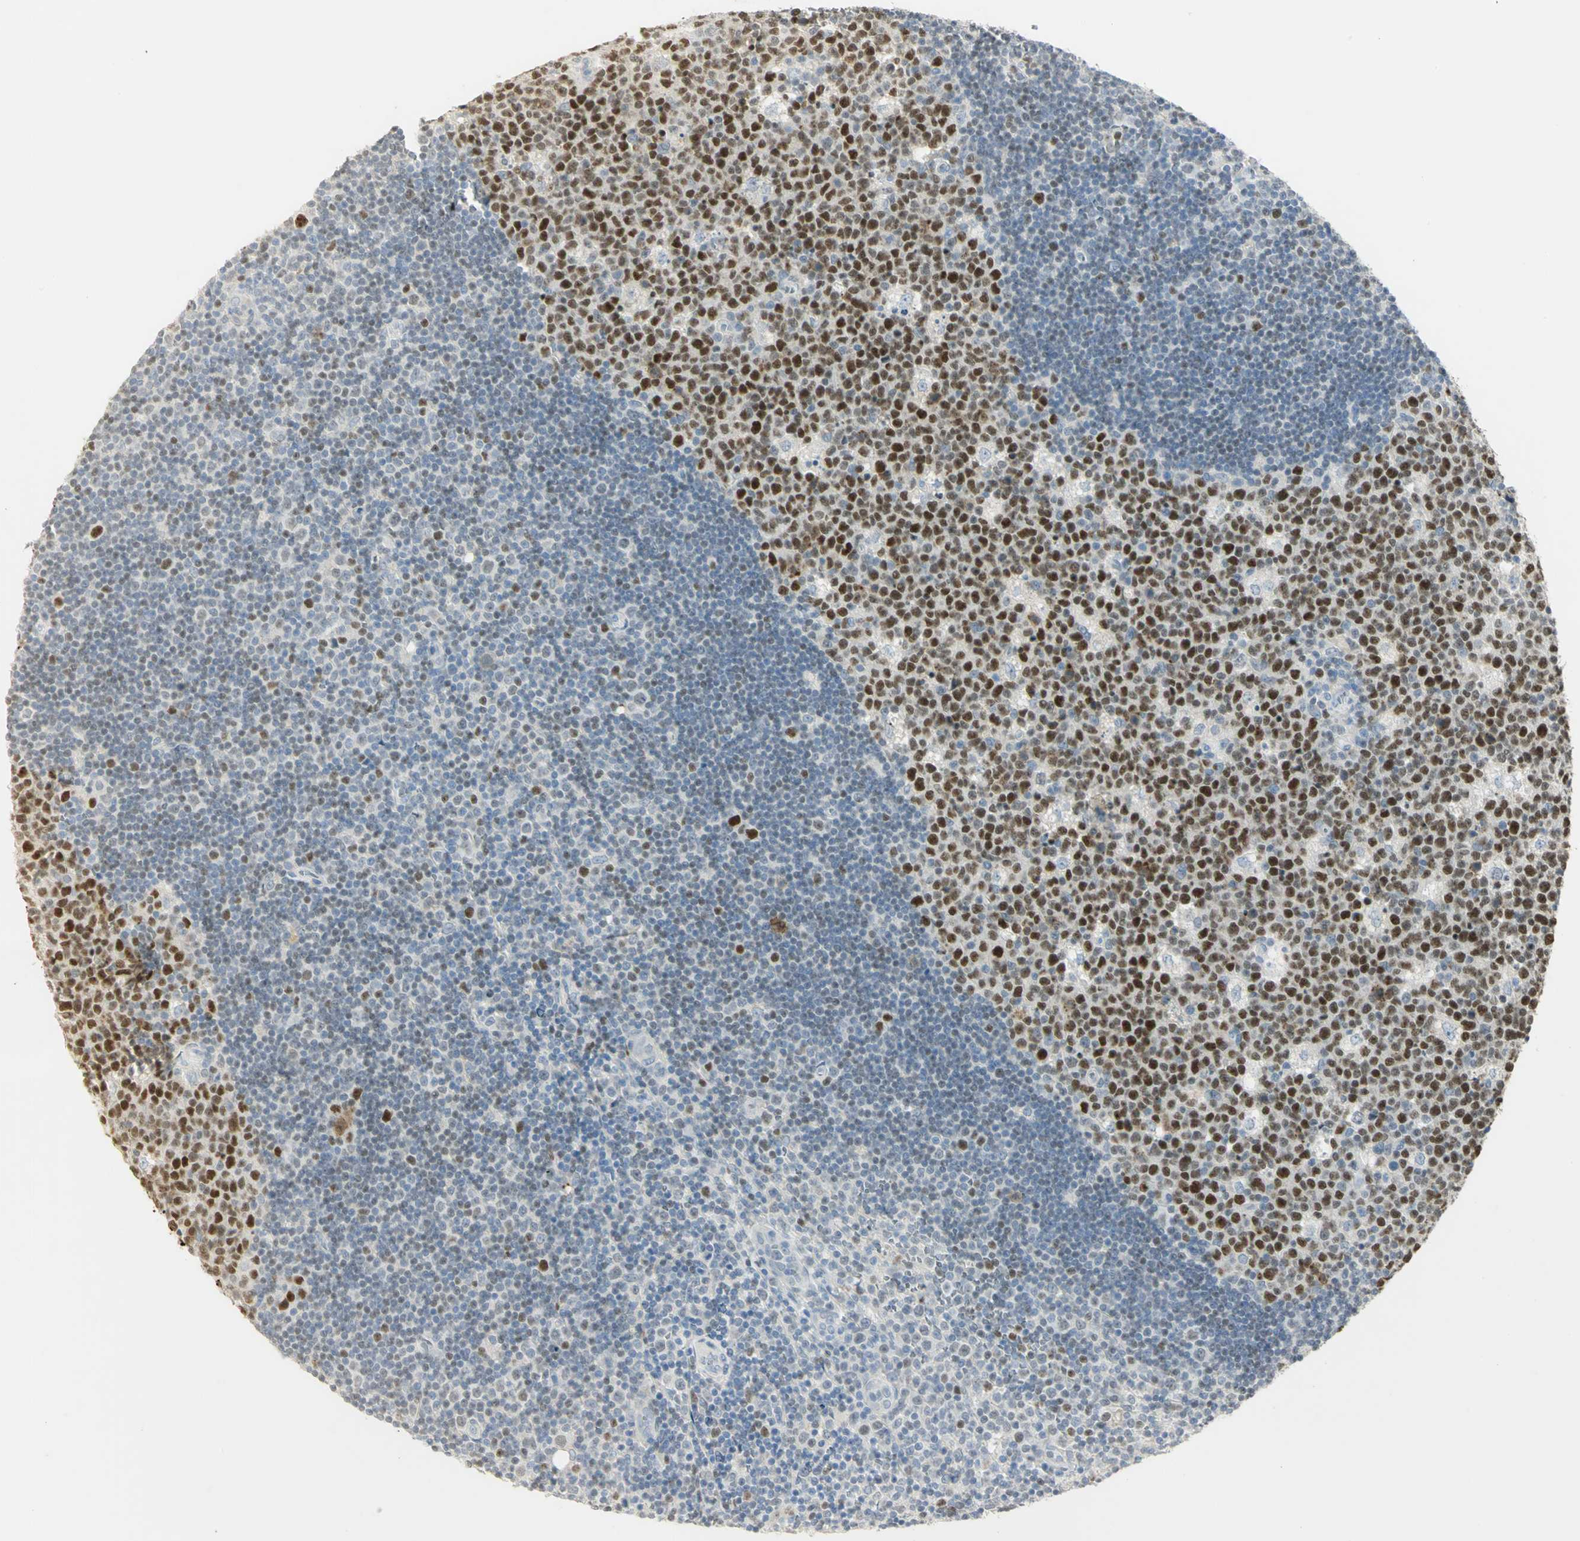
{"staining": {"intensity": "strong", "quantity": ">75%", "location": "nuclear"}, "tissue": "lymph node", "cell_type": "Germinal center cells", "image_type": "normal", "snomed": [{"axis": "morphology", "description": "Normal tissue, NOS"}, {"axis": "topography", "description": "Lymph node"}, {"axis": "topography", "description": "Salivary gland"}], "caption": "High-power microscopy captured an IHC histopathology image of unremarkable lymph node, revealing strong nuclear positivity in approximately >75% of germinal center cells. The staining is performed using DAB (3,3'-diaminobenzidine) brown chromogen to label protein expression. The nuclei are counter-stained blue using hematoxylin.", "gene": "BCL6", "patient": {"sex": "male", "age": 8}}